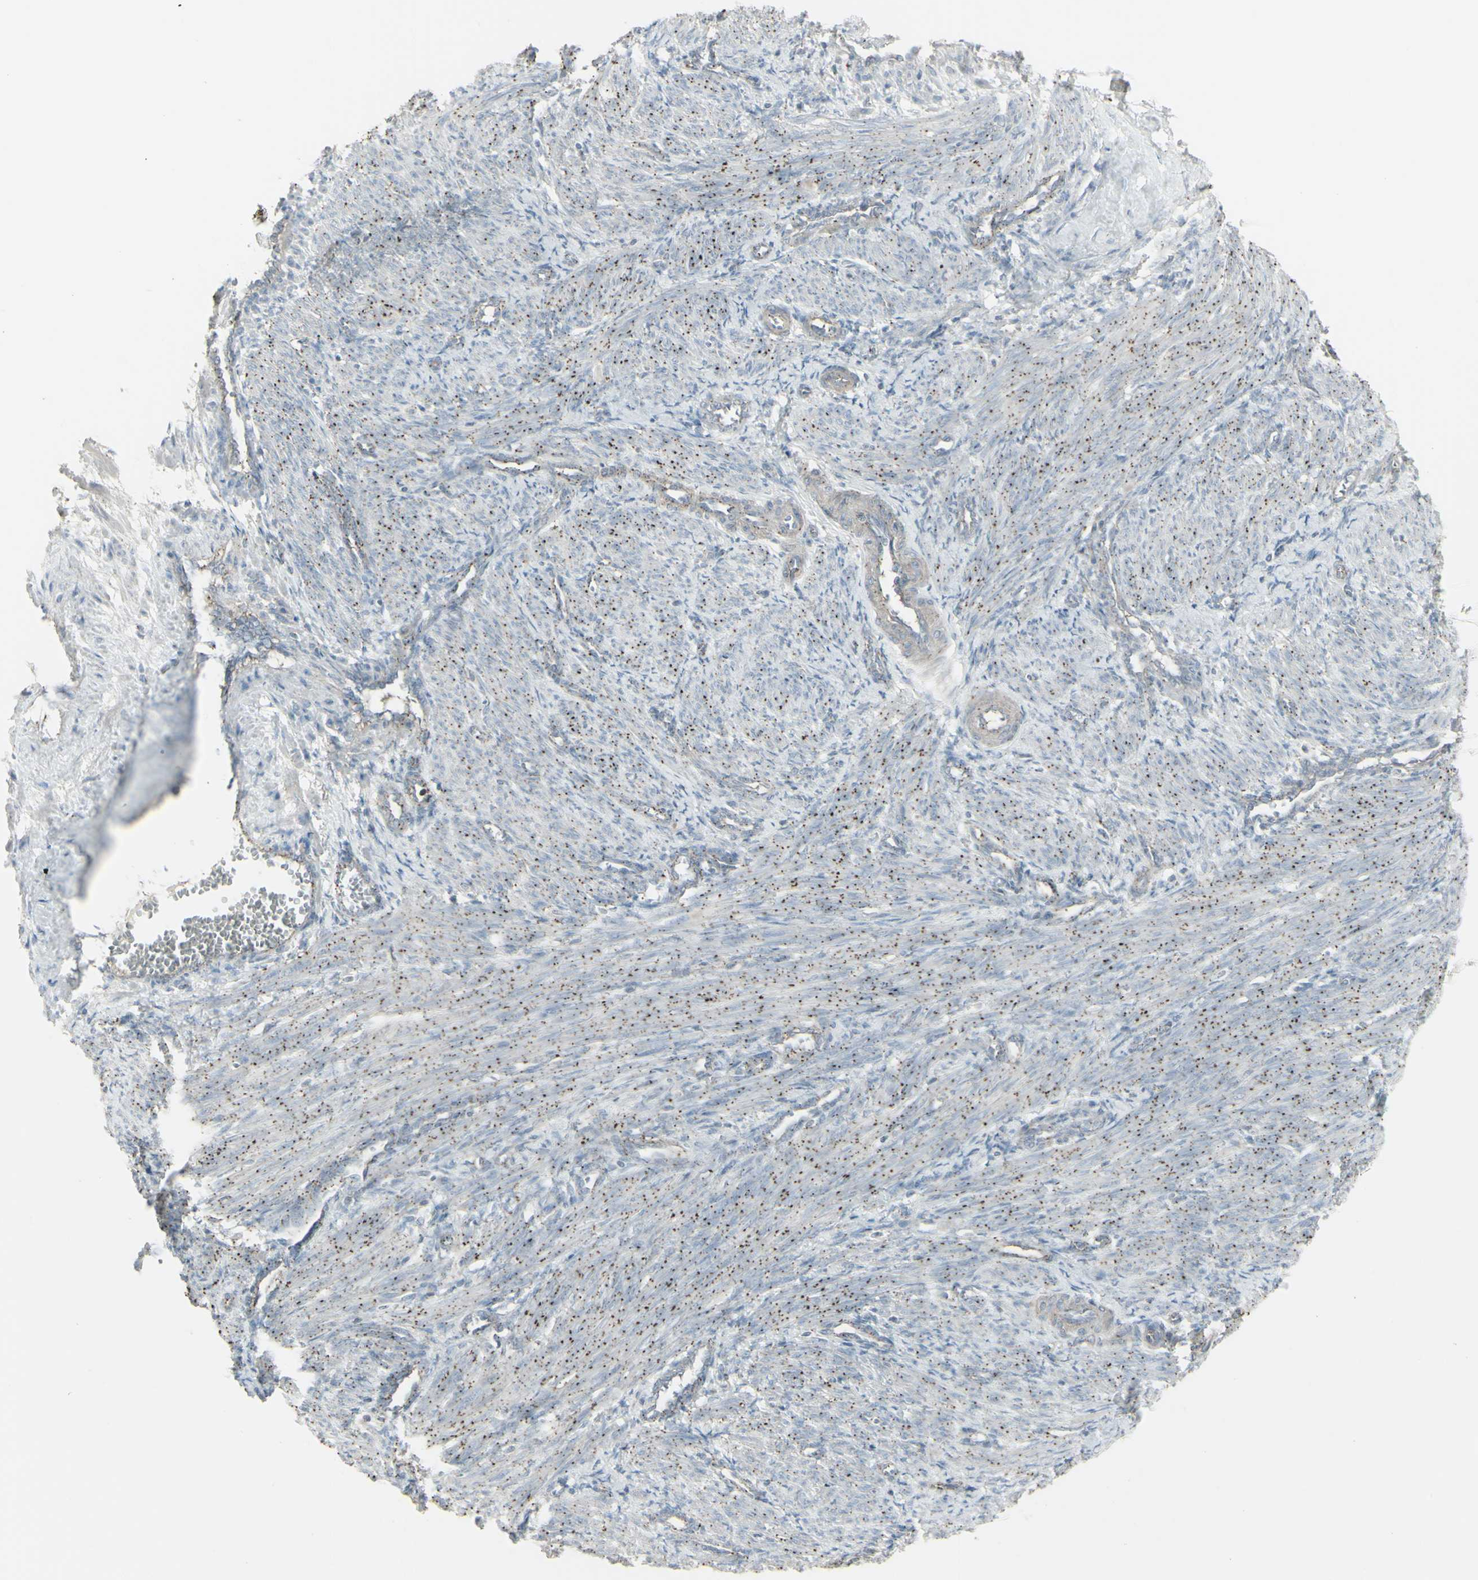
{"staining": {"intensity": "moderate", "quantity": ">75%", "location": "cytoplasmic/membranous"}, "tissue": "smooth muscle", "cell_type": "Smooth muscle cells", "image_type": "normal", "snomed": [{"axis": "morphology", "description": "Normal tissue, NOS"}, {"axis": "topography", "description": "Endometrium"}], "caption": "The micrograph exhibits staining of benign smooth muscle, revealing moderate cytoplasmic/membranous protein positivity (brown color) within smooth muscle cells. (DAB = brown stain, brightfield microscopy at high magnification).", "gene": "GALNT6", "patient": {"sex": "female", "age": 33}}